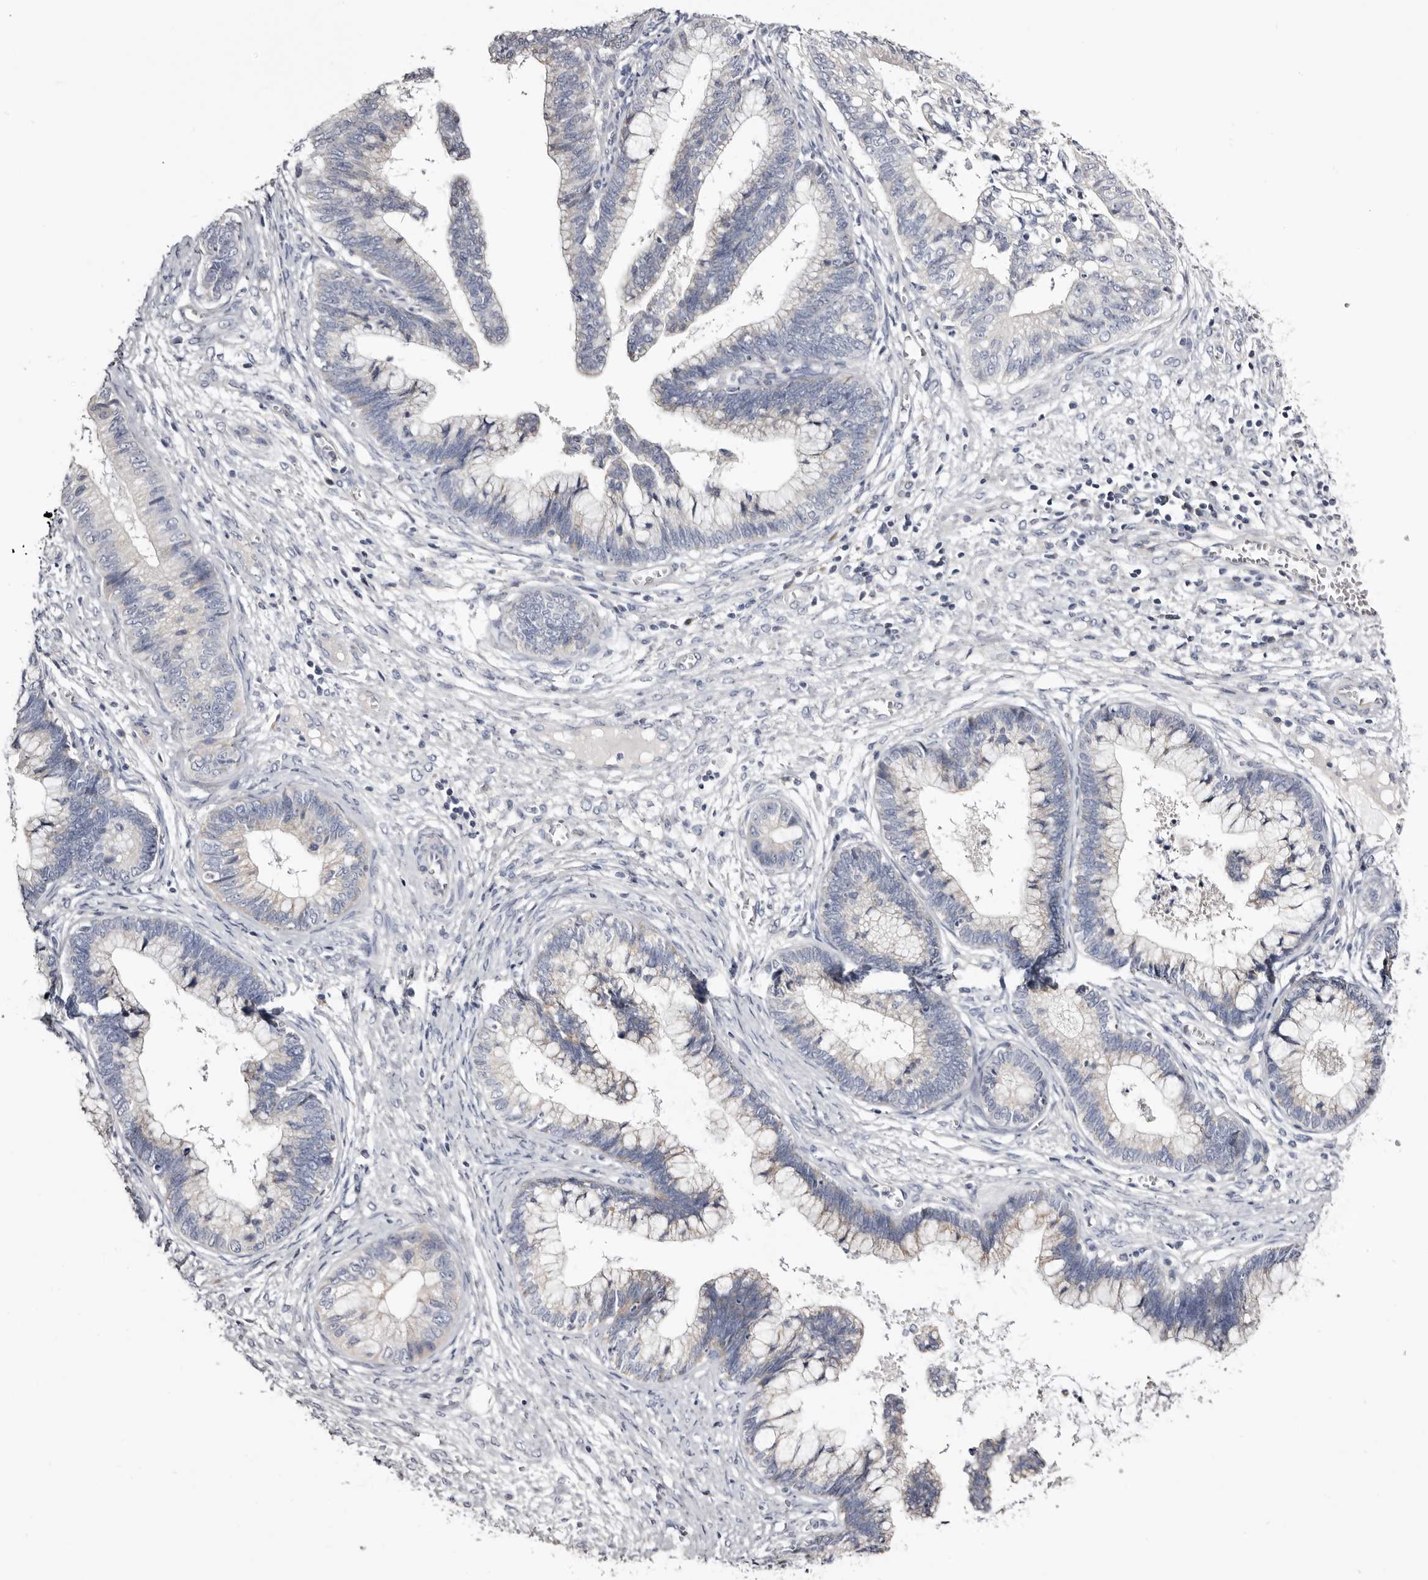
{"staining": {"intensity": "negative", "quantity": "none", "location": "none"}, "tissue": "cervical cancer", "cell_type": "Tumor cells", "image_type": "cancer", "snomed": [{"axis": "morphology", "description": "Adenocarcinoma, NOS"}, {"axis": "topography", "description": "Cervix"}], "caption": "Tumor cells are negative for brown protein staining in cervical cancer (adenocarcinoma). The staining was performed using DAB (3,3'-diaminobenzidine) to visualize the protein expression in brown, while the nuclei were stained in blue with hematoxylin (Magnification: 20x).", "gene": "CASQ1", "patient": {"sex": "female", "age": 44}}